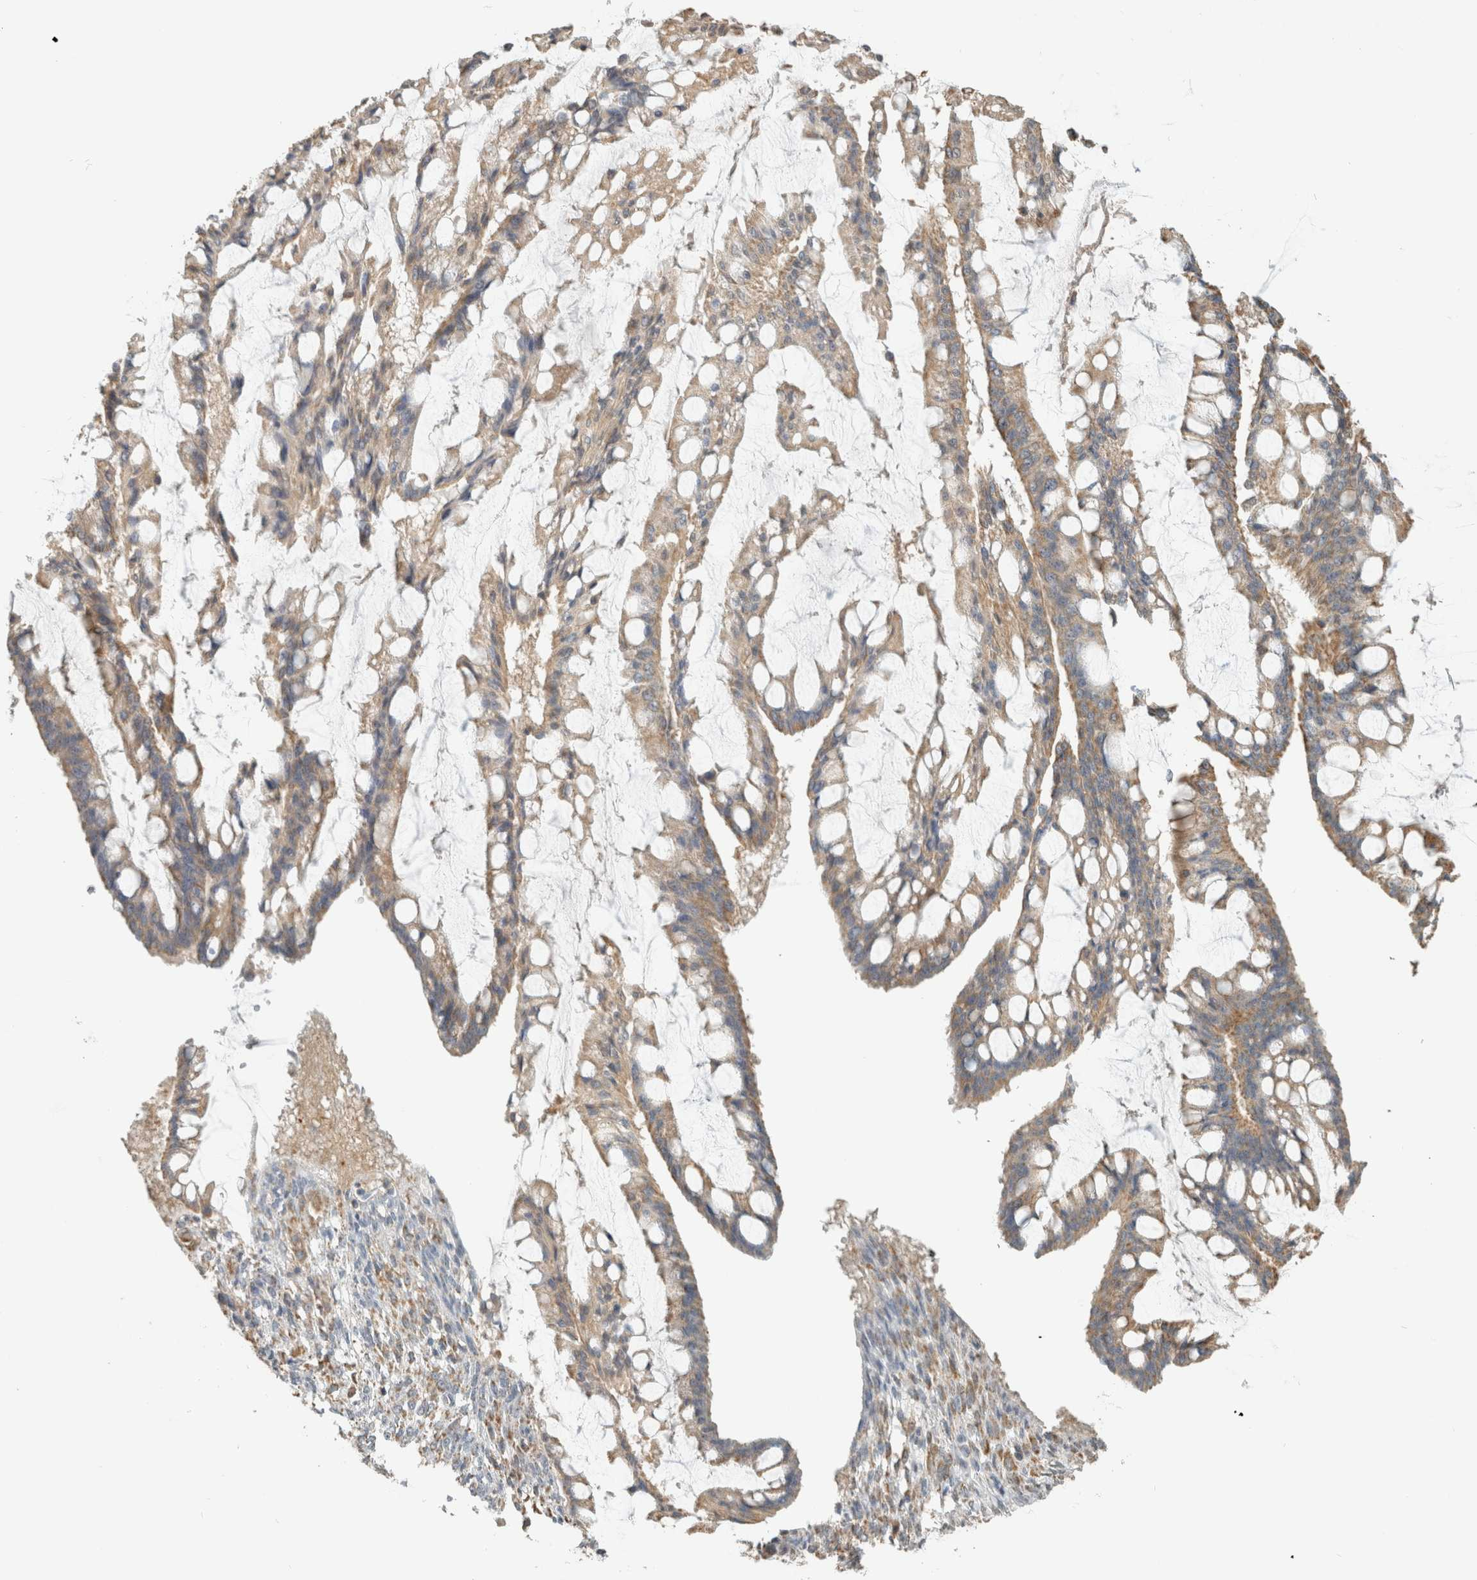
{"staining": {"intensity": "weak", "quantity": ">75%", "location": "cytoplasmic/membranous"}, "tissue": "ovarian cancer", "cell_type": "Tumor cells", "image_type": "cancer", "snomed": [{"axis": "morphology", "description": "Cystadenocarcinoma, mucinous, NOS"}, {"axis": "topography", "description": "Ovary"}], "caption": "Immunohistochemistry (IHC) photomicrograph of human ovarian cancer (mucinous cystadenocarcinoma) stained for a protein (brown), which shows low levels of weak cytoplasmic/membranous expression in about >75% of tumor cells.", "gene": "CAPG", "patient": {"sex": "female", "age": 73}}